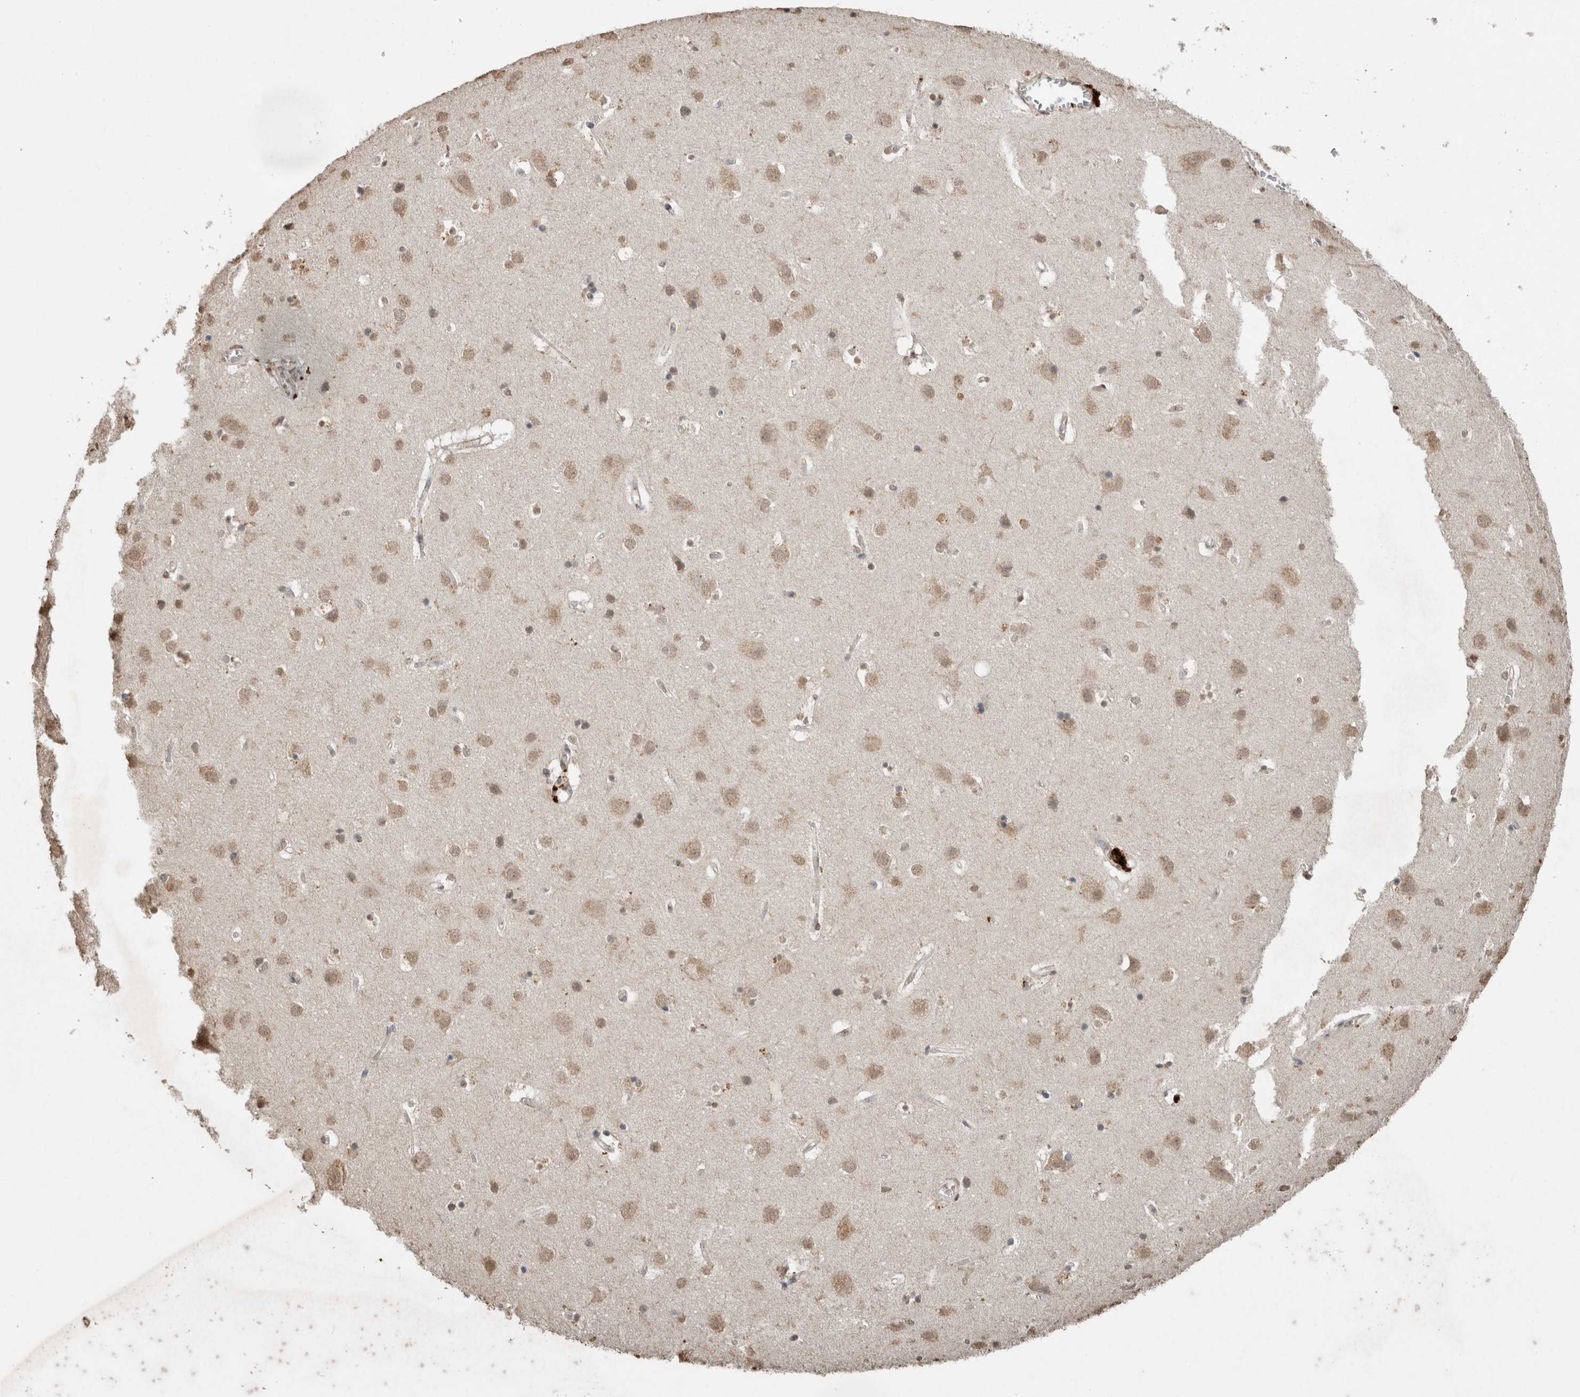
{"staining": {"intensity": "moderate", "quantity": "25%-75%", "location": "cytoplasmic/membranous"}, "tissue": "cerebral cortex", "cell_type": "Endothelial cells", "image_type": "normal", "snomed": [{"axis": "morphology", "description": "Normal tissue, NOS"}, {"axis": "topography", "description": "Cerebral cortex"}], "caption": "Immunohistochemical staining of benign cerebral cortex displays 25%-75% levels of moderate cytoplasmic/membranous protein expression in about 25%-75% of endothelial cells.", "gene": "FAM3A", "patient": {"sex": "male", "age": 54}}